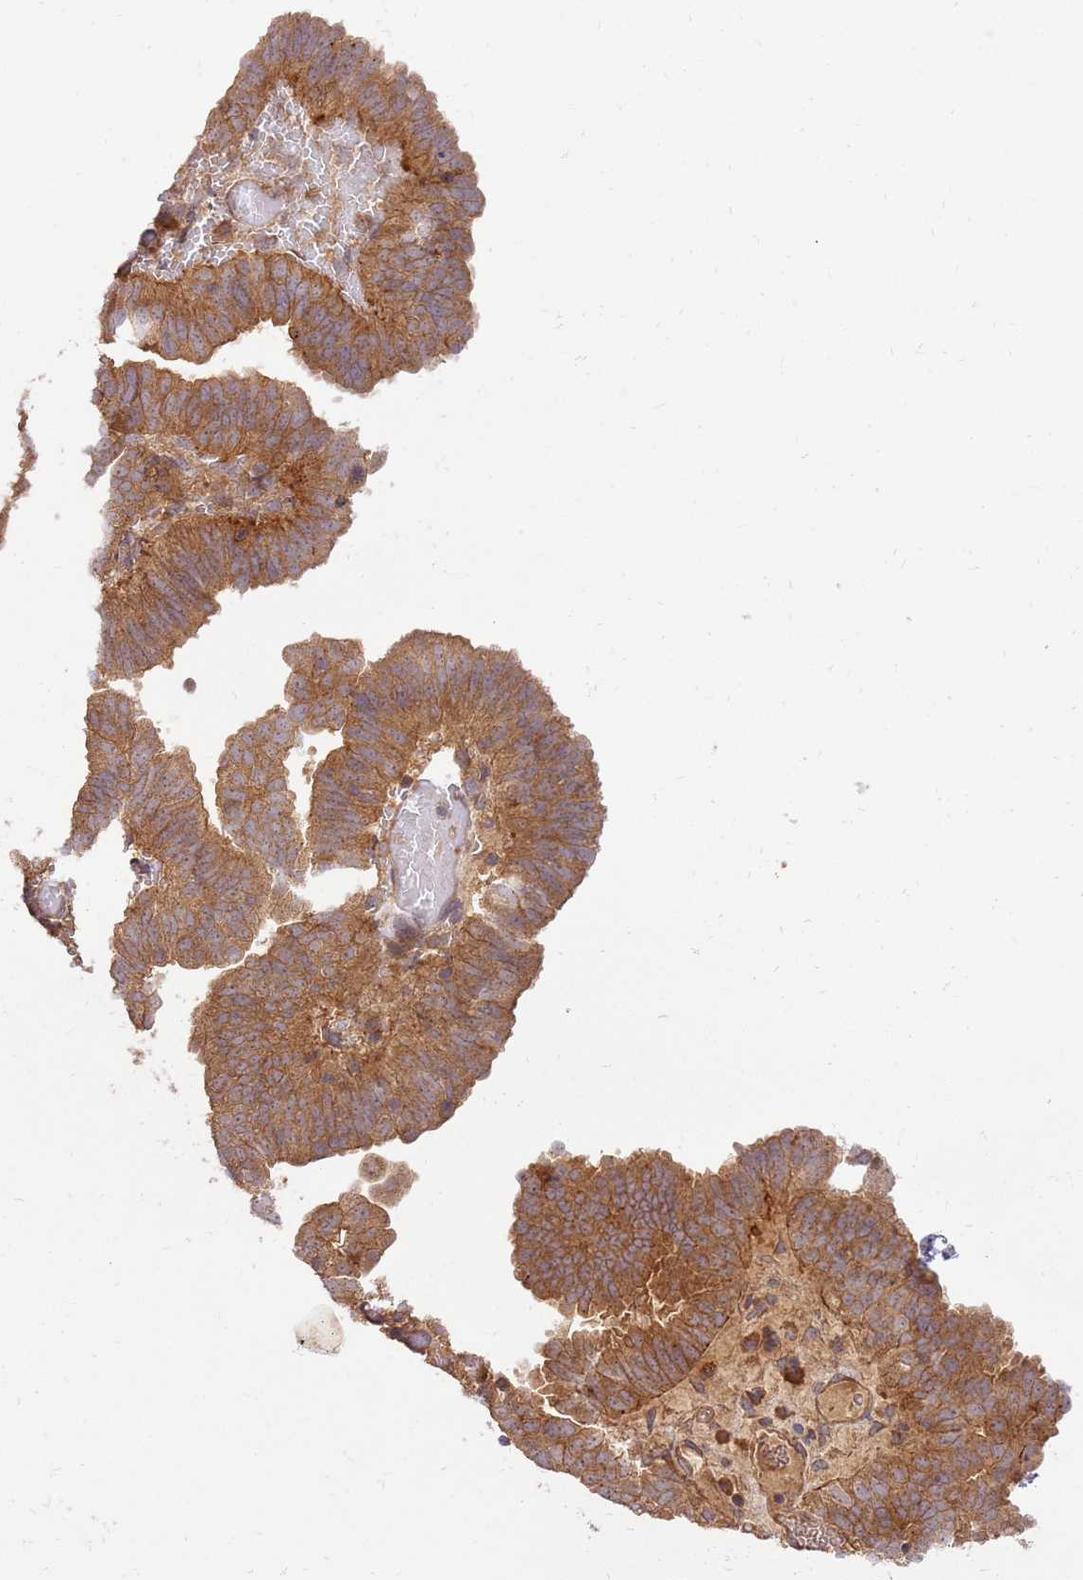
{"staining": {"intensity": "moderate", "quantity": ">75%", "location": "cytoplasmic/membranous"}, "tissue": "endometrial cancer", "cell_type": "Tumor cells", "image_type": "cancer", "snomed": [{"axis": "morphology", "description": "Adenocarcinoma, NOS"}, {"axis": "topography", "description": "Uterus"}], "caption": "This photomicrograph displays endometrial cancer stained with immunohistochemistry to label a protein in brown. The cytoplasmic/membranous of tumor cells show moderate positivity for the protein. Nuclei are counter-stained blue.", "gene": "GAREM1", "patient": {"sex": "female", "age": 77}}